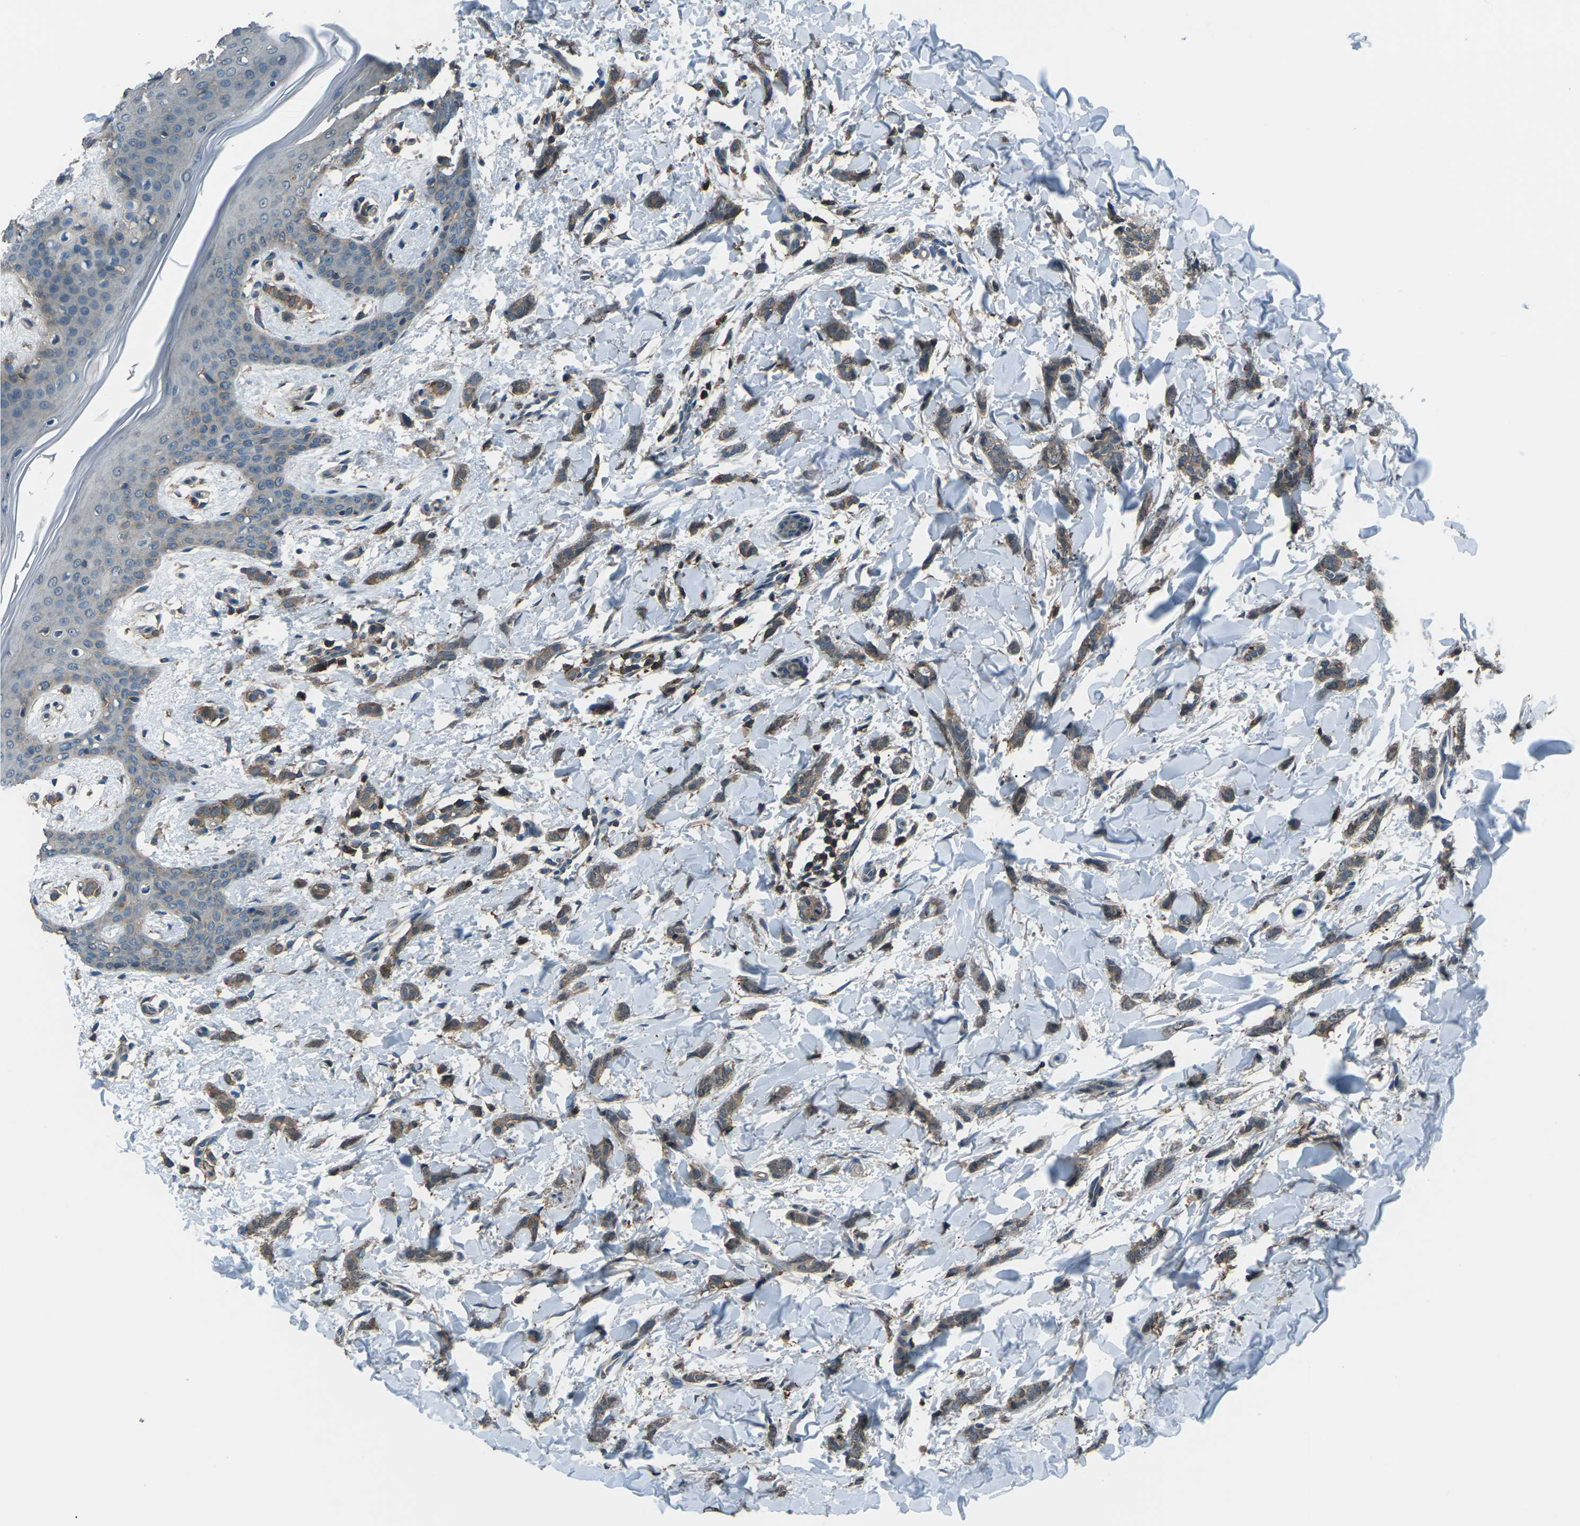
{"staining": {"intensity": "moderate", "quantity": ">75%", "location": "cytoplasmic/membranous"}, "tissue": "breast cancer", "cell_type": "Tumor cells", "image_type": "cancer", "snomed": [{"axis": "morphology", "description": "Lobular carcinoma"}, {"axis": "topography", "description": "Skin"}, {"axis": "topography", "description": "Breast"}], "caption": "Protein analysis of lobular carcinoma (breast) tissue displays moderate cytoplasmic/membranous positivity in approximately >75% of tumor cells.", "gene": "CMTM4", "patient": {"sex": "female", "age": 46}}